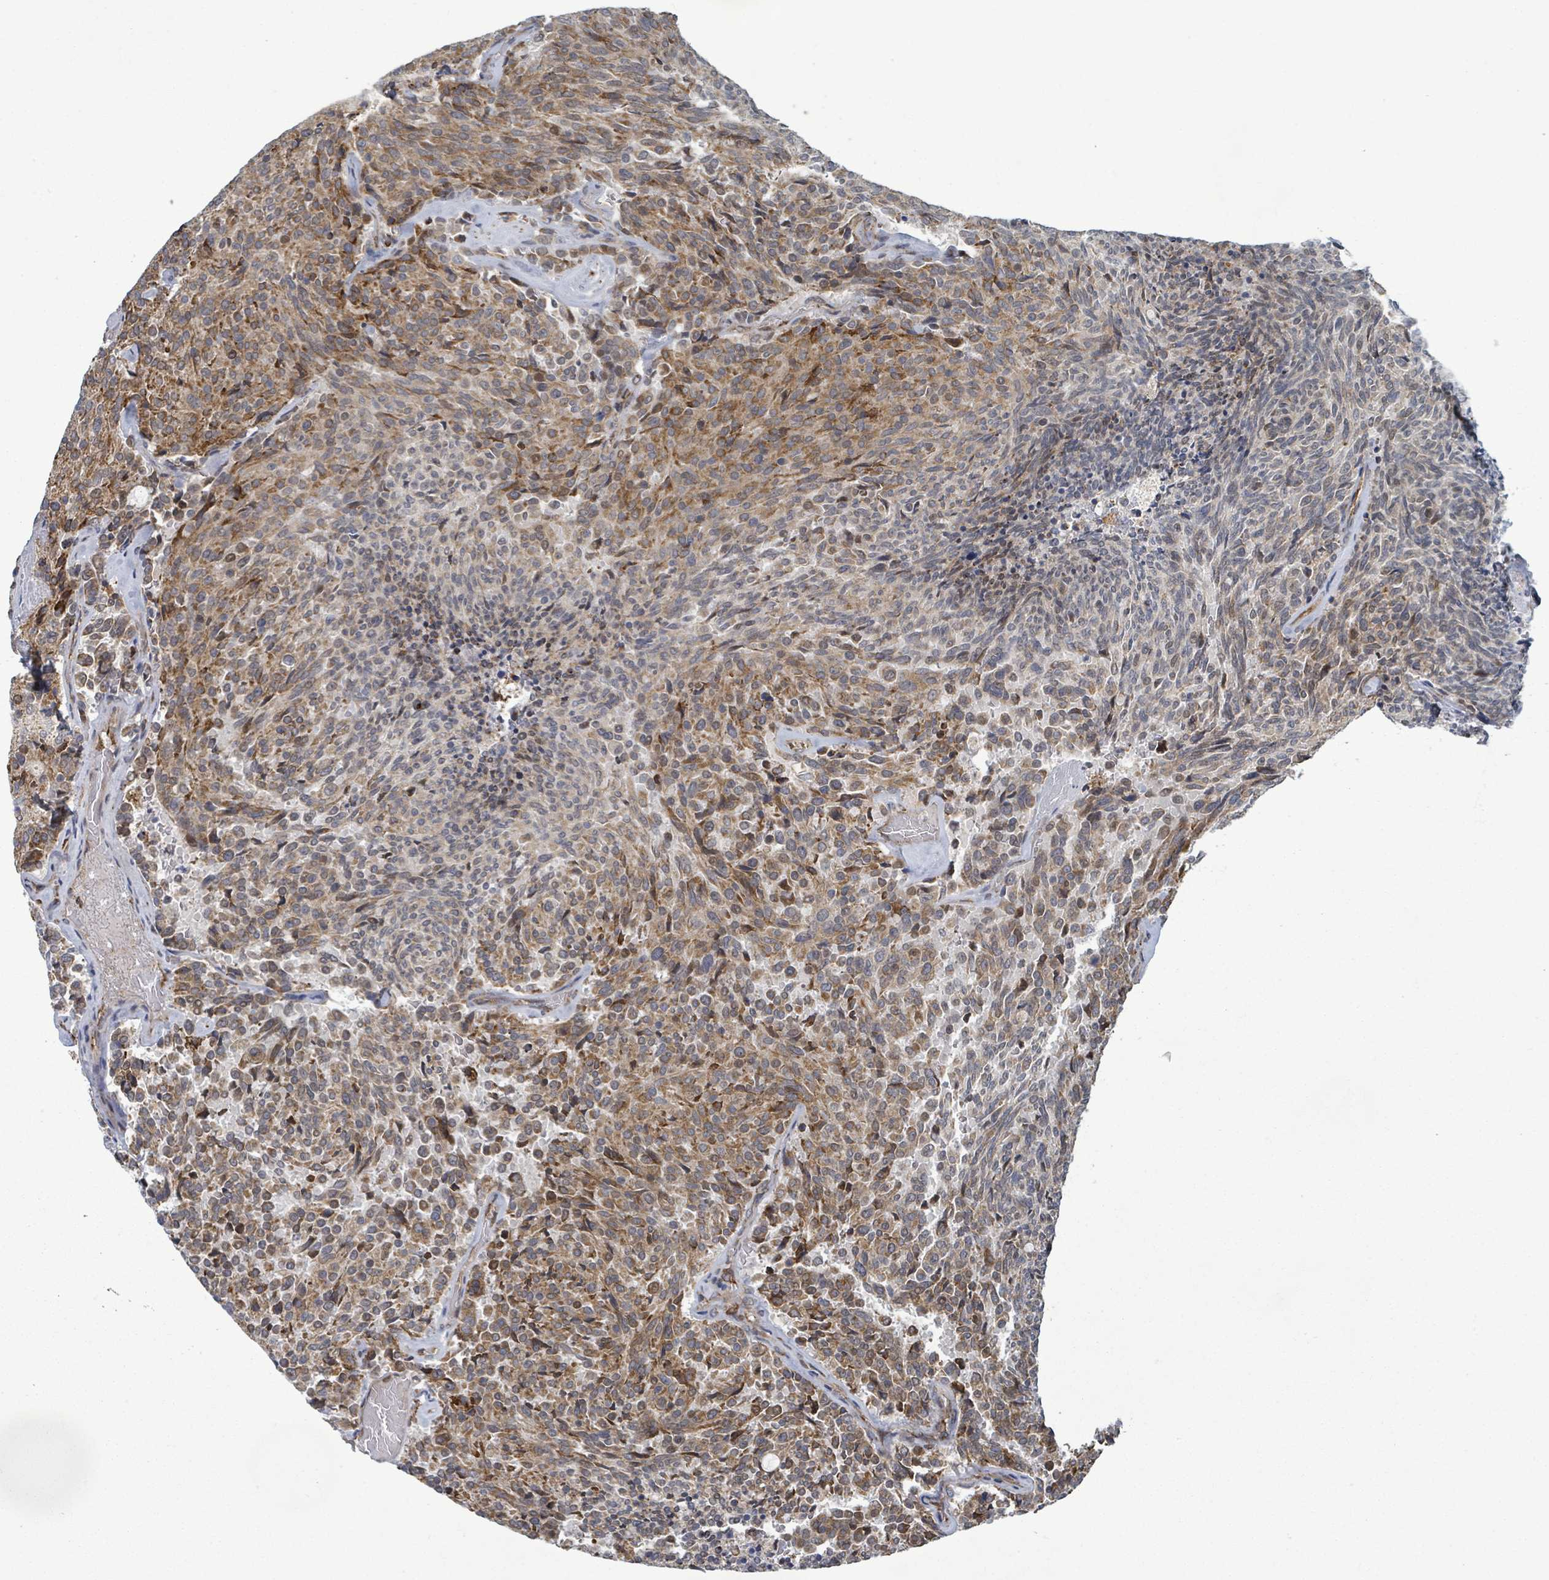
{"staining": {"intensity": "moderate", "quantity": ">75%", "location": "cytoplasmic/membranous"}, "tissue": "carcinoid", "cell_type": "Tumor cells", "image_type": "cancer", "snomed": [{"axis": "morphology", "description": "Carcinoid, malignant, NOS"}, {"axis": "topography", "description": "Pancreas"}], "caption": "Malignant carcinoid was stained to show a protein in brown. There is medium levels of moderate cytoplasmic/membranous positivity in approximately >75% of tumor cells.", "gene": "SHROOM2", "patient": {"sex": "female", "age": 54}}